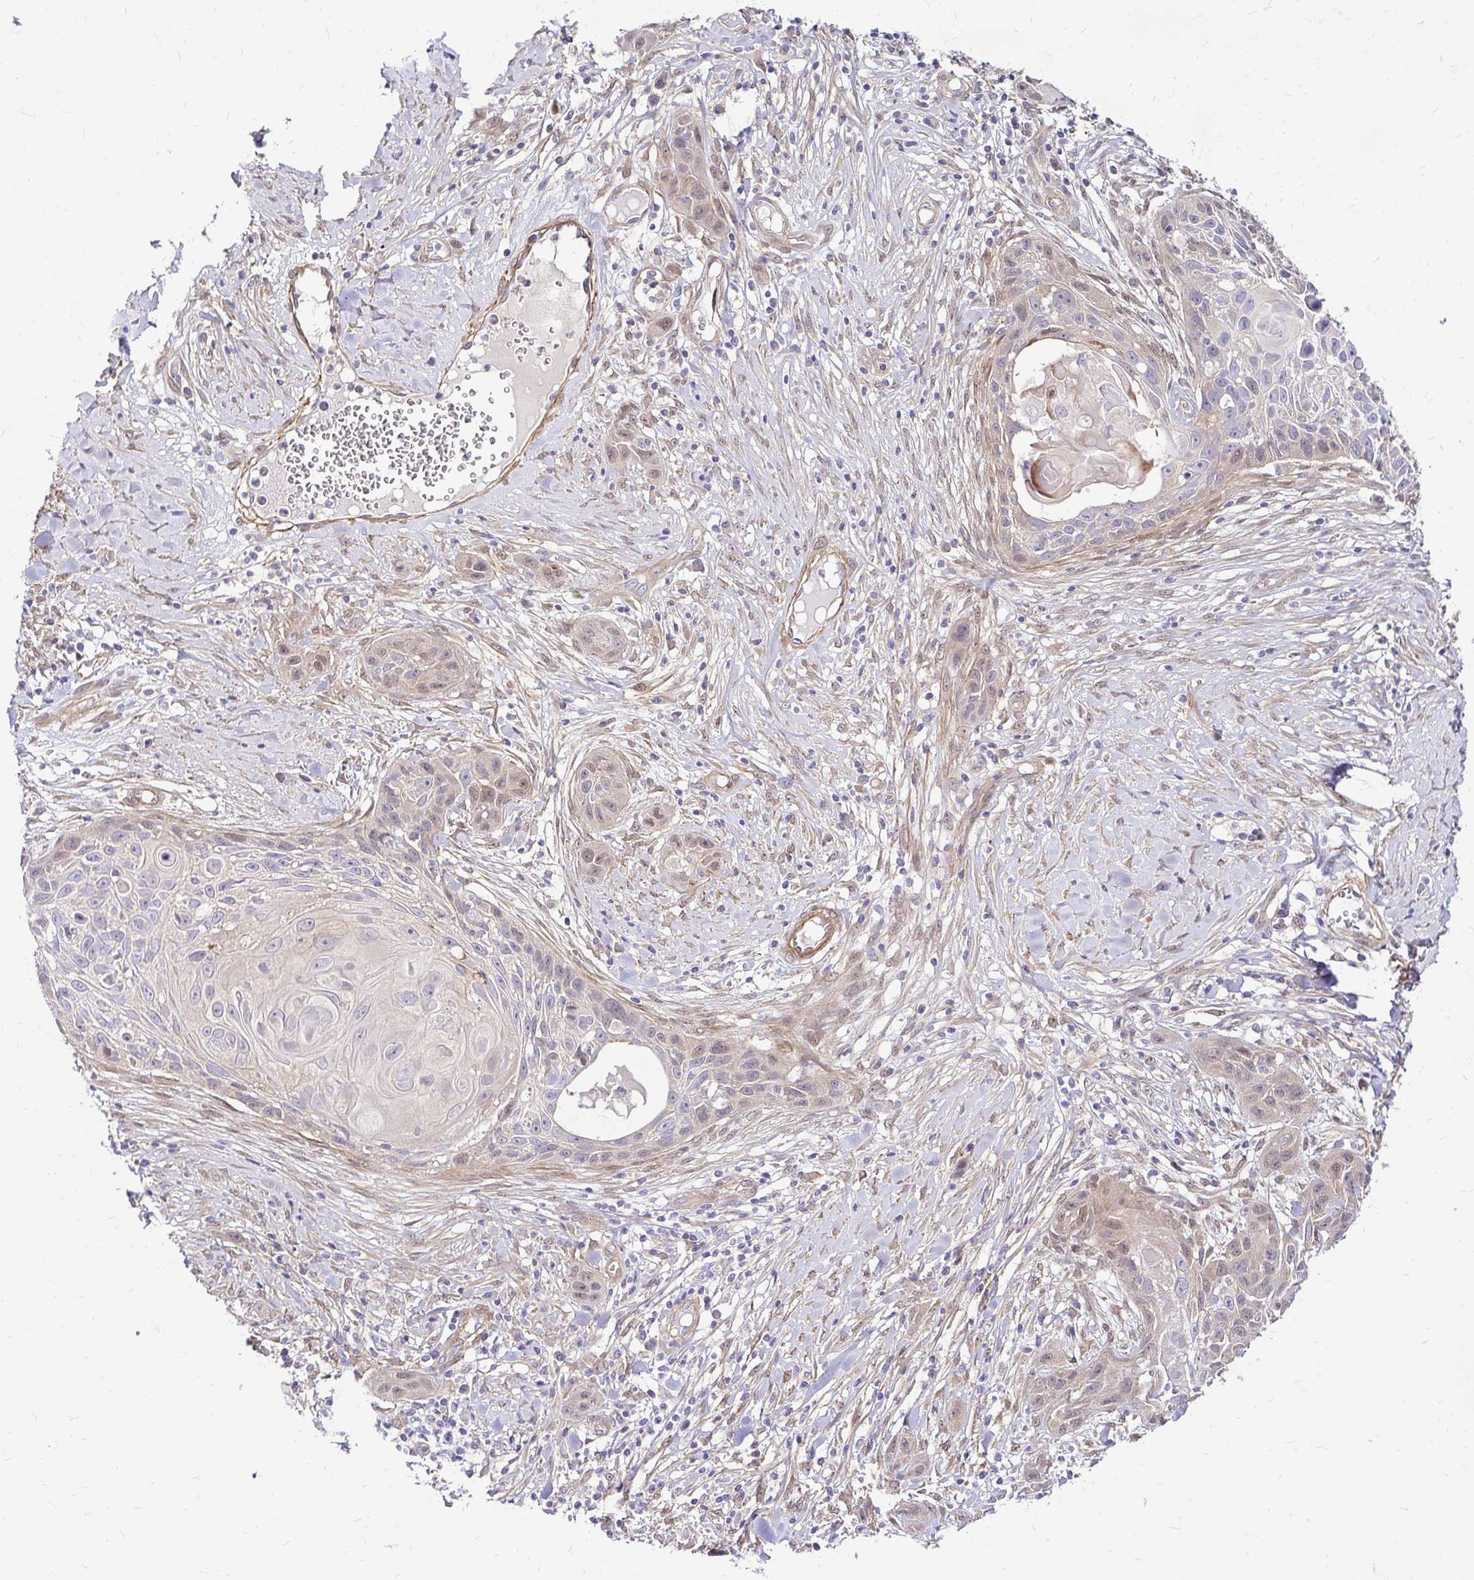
{"staining": {"intensity": "weak", "quantity": "<25%", "location": "nuclear"}, "tissue": "skin cancer", "cell_type": "Tumor cells", "image_type": "cancer", "snomed": [{"axis": "morphology", "description": "Squamous cell carcinoma, NOS"}, {"axis": "topography", "description": "Skin"}, {"axis": "topography", "description": "Vulva"}], "caption": "There is no significant staining in tumor cells of skin squamous cell carcinoma.", "gene": "YAP1", "patient": {"sex": "female", "age": 83}}